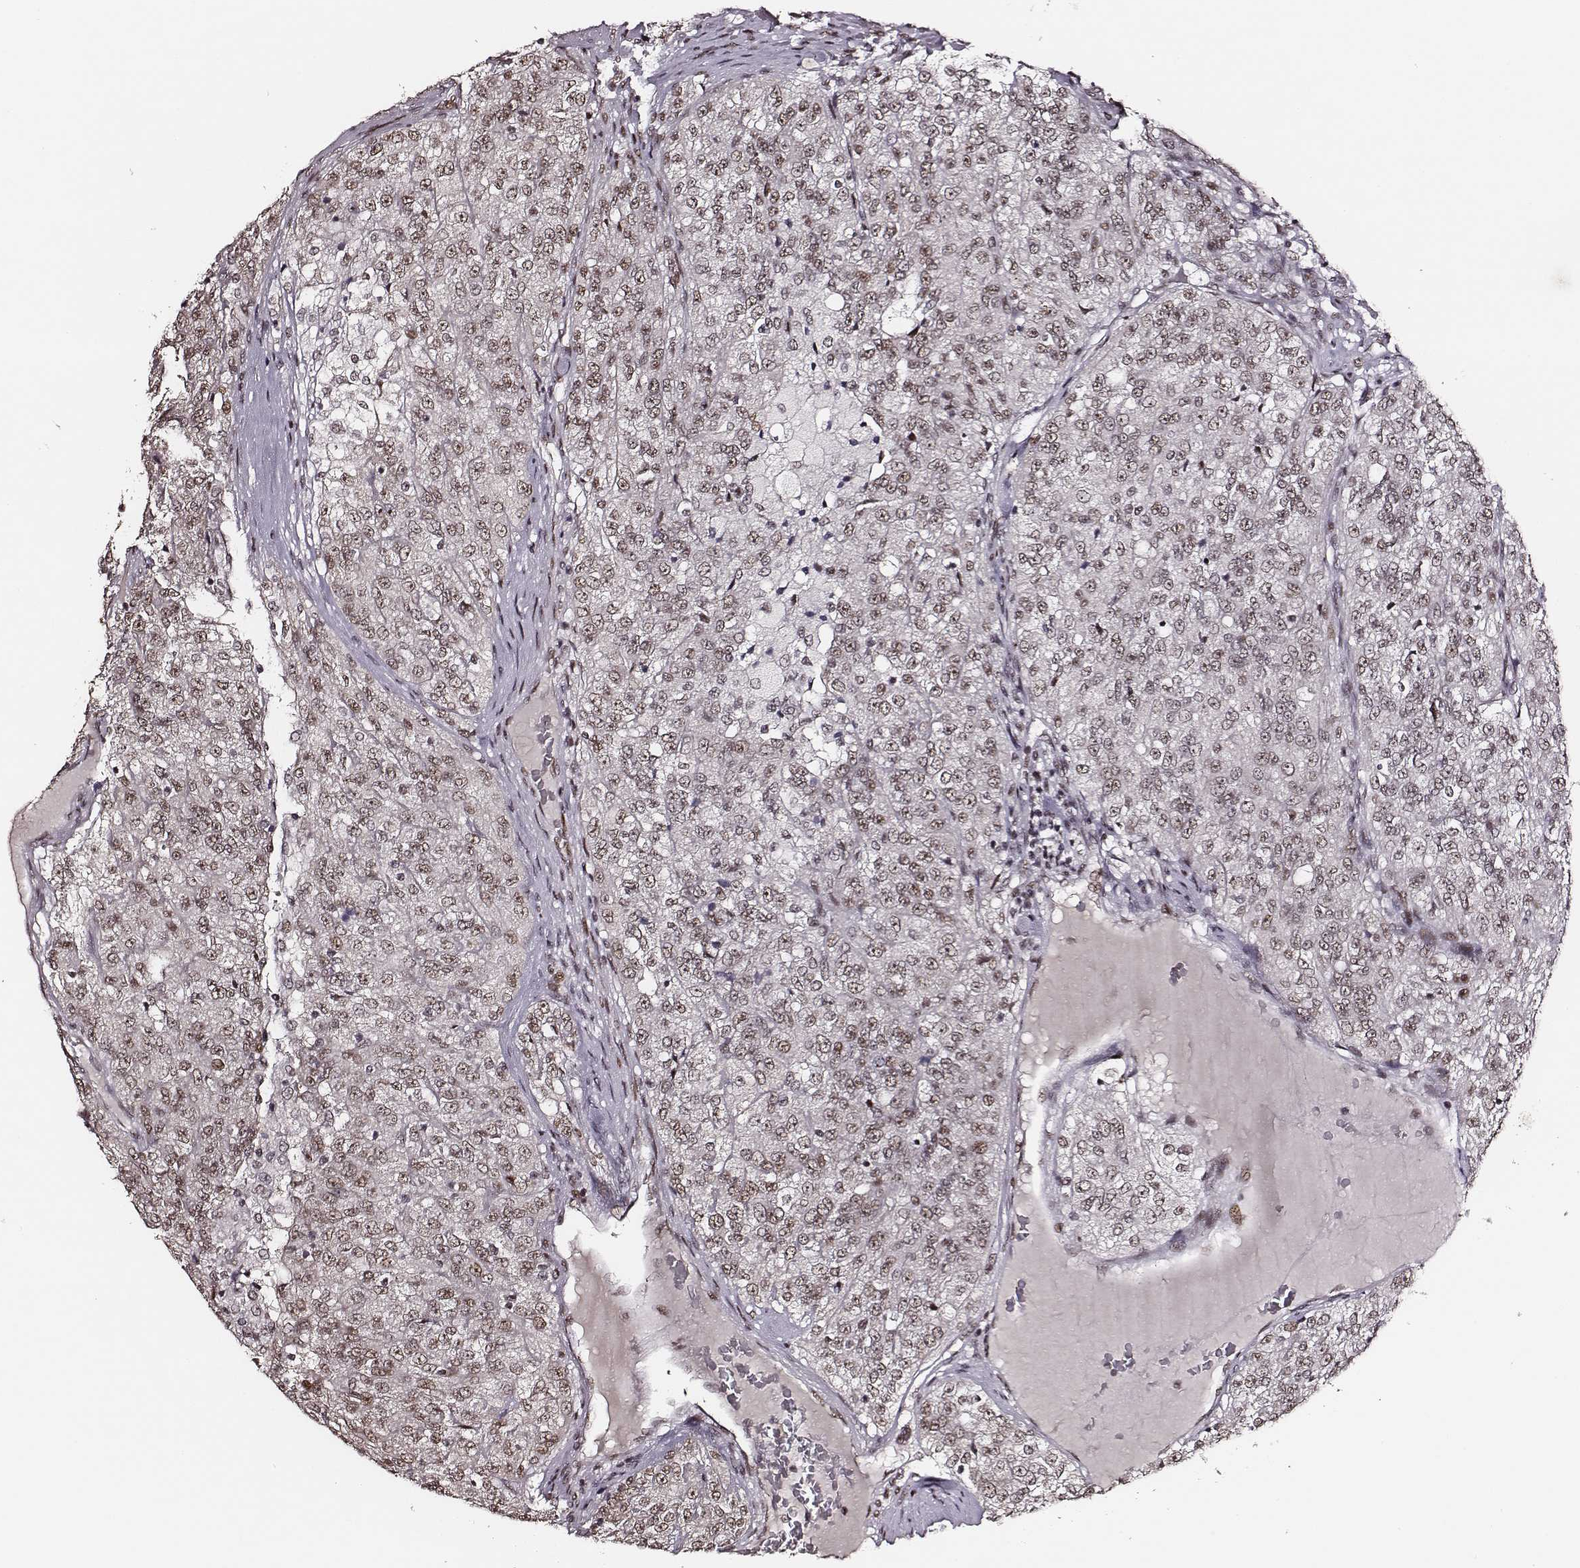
{"staining": {"intensity": "weak", "quantity": ">75%", "location": "nuclear"}, "tissue": "renal cancer", "cell_type": "Tumor cells", "image_type": "cancer", "snomed": [{"axis": "morphology", "description": "Adenocarcinoma, NOS"}, {"axis": "topography", "description": "Kidney"}], "caption": "IHC of renal cancer exhibits low levels of weak nuclear staining in about >75% of tumor cells. Nuclei are stained in blue.", "gene": "PPARA", "patient": {"sex": "female", "age": 63}}